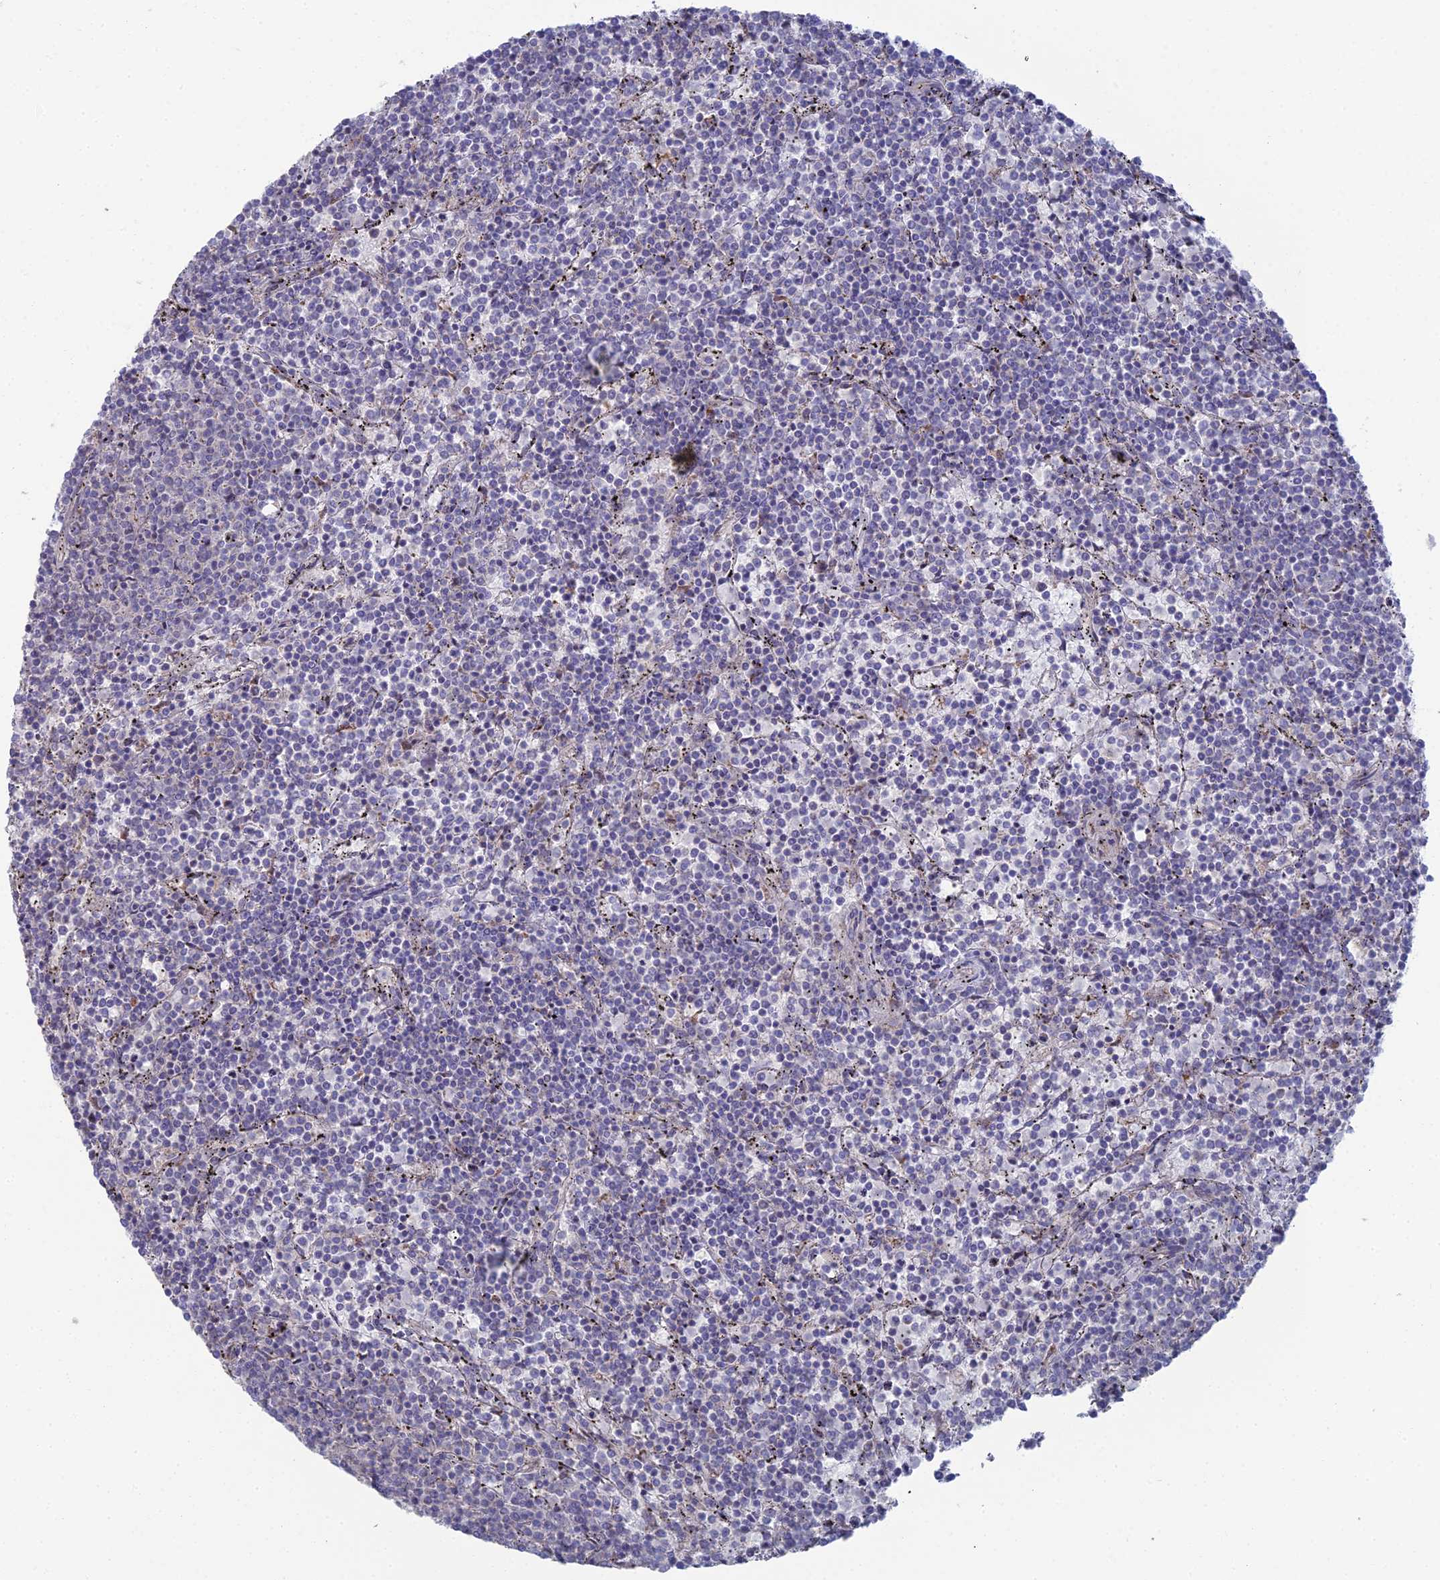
{"staining": {"intensity": "negative", "quantity": "none", "location": "none"}, "tissue": "lymphoma", "cell_type": "Tumor cells", "image_type": "cancer", "snomed": [{"axis": "morphology", "description": "Malignant lymphoma, non-Hodgkin's type, Low grade"}, {"axis": "topography", "description": "Spleen"}], "caption": "This micrograph is of lymphoma stained with immunohistochemistry to label a protein in brown with the nuclei are counter-stained blue. There is no positivity in tumor cells.", "gene": "ARL16", "patient": {"sex": "female", "age": 50}}